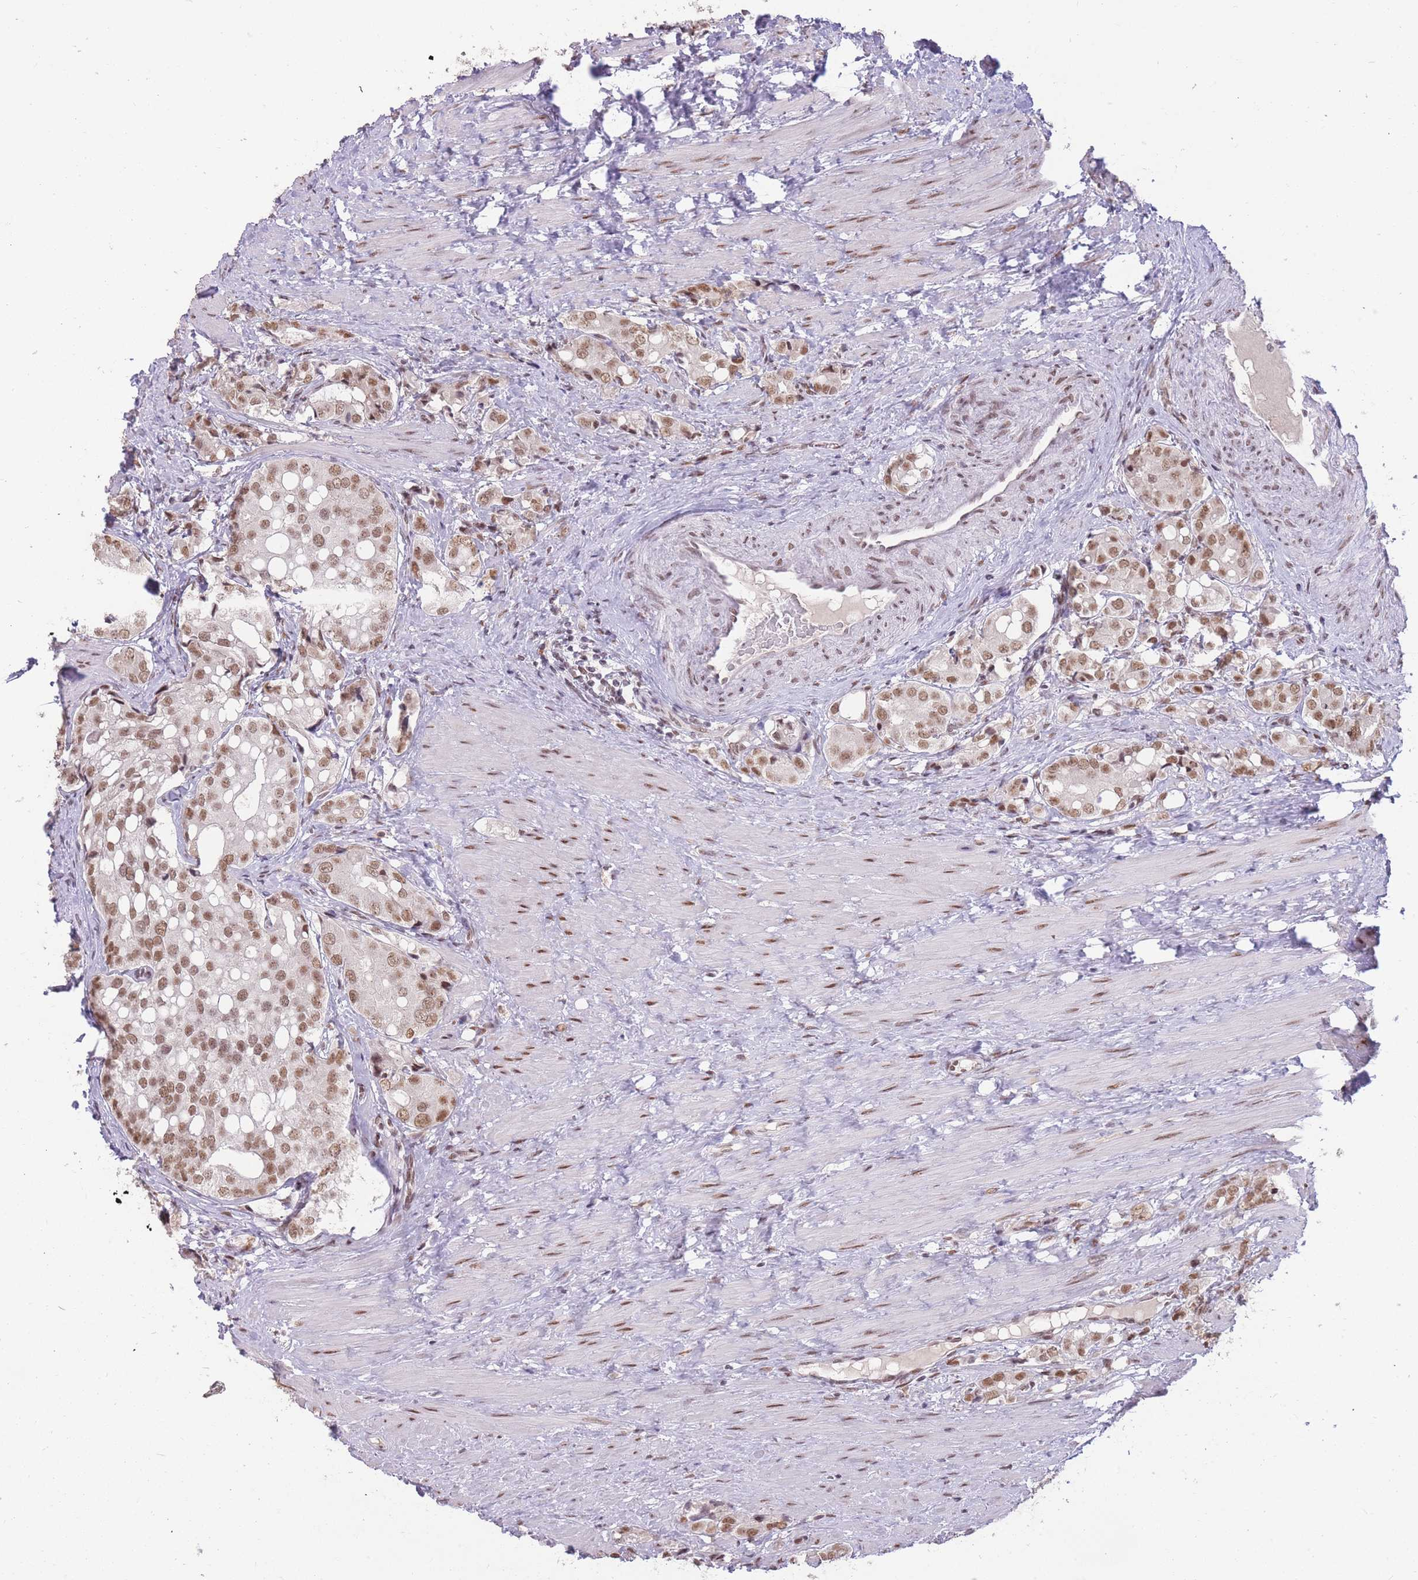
{"staining": {"intensity": "moderate", "quantity": ">75%", "location": "nuclear"}, "tissue": "prostate cancer", "cell_type": "Tumor cells", "image_type": "cancer", "snomed": [{"axis": "morphology", "description": "Adenocarcinoma, High grade"}, {"axis": "topography", "description": "Prostate"}], "caption": "IHC histopathology image of neoplastic tissue: human high-grade adenocarcinoma (prostate) stained using immunohistochemistry (IHC) exhibits medium levels of moderate protein expression localized specifically in the nuclear of tumor cells, appearing as a nuclear brown color.", "gene": "HNRNPUL1", "patient": {"sex": "male", "age": 71}}